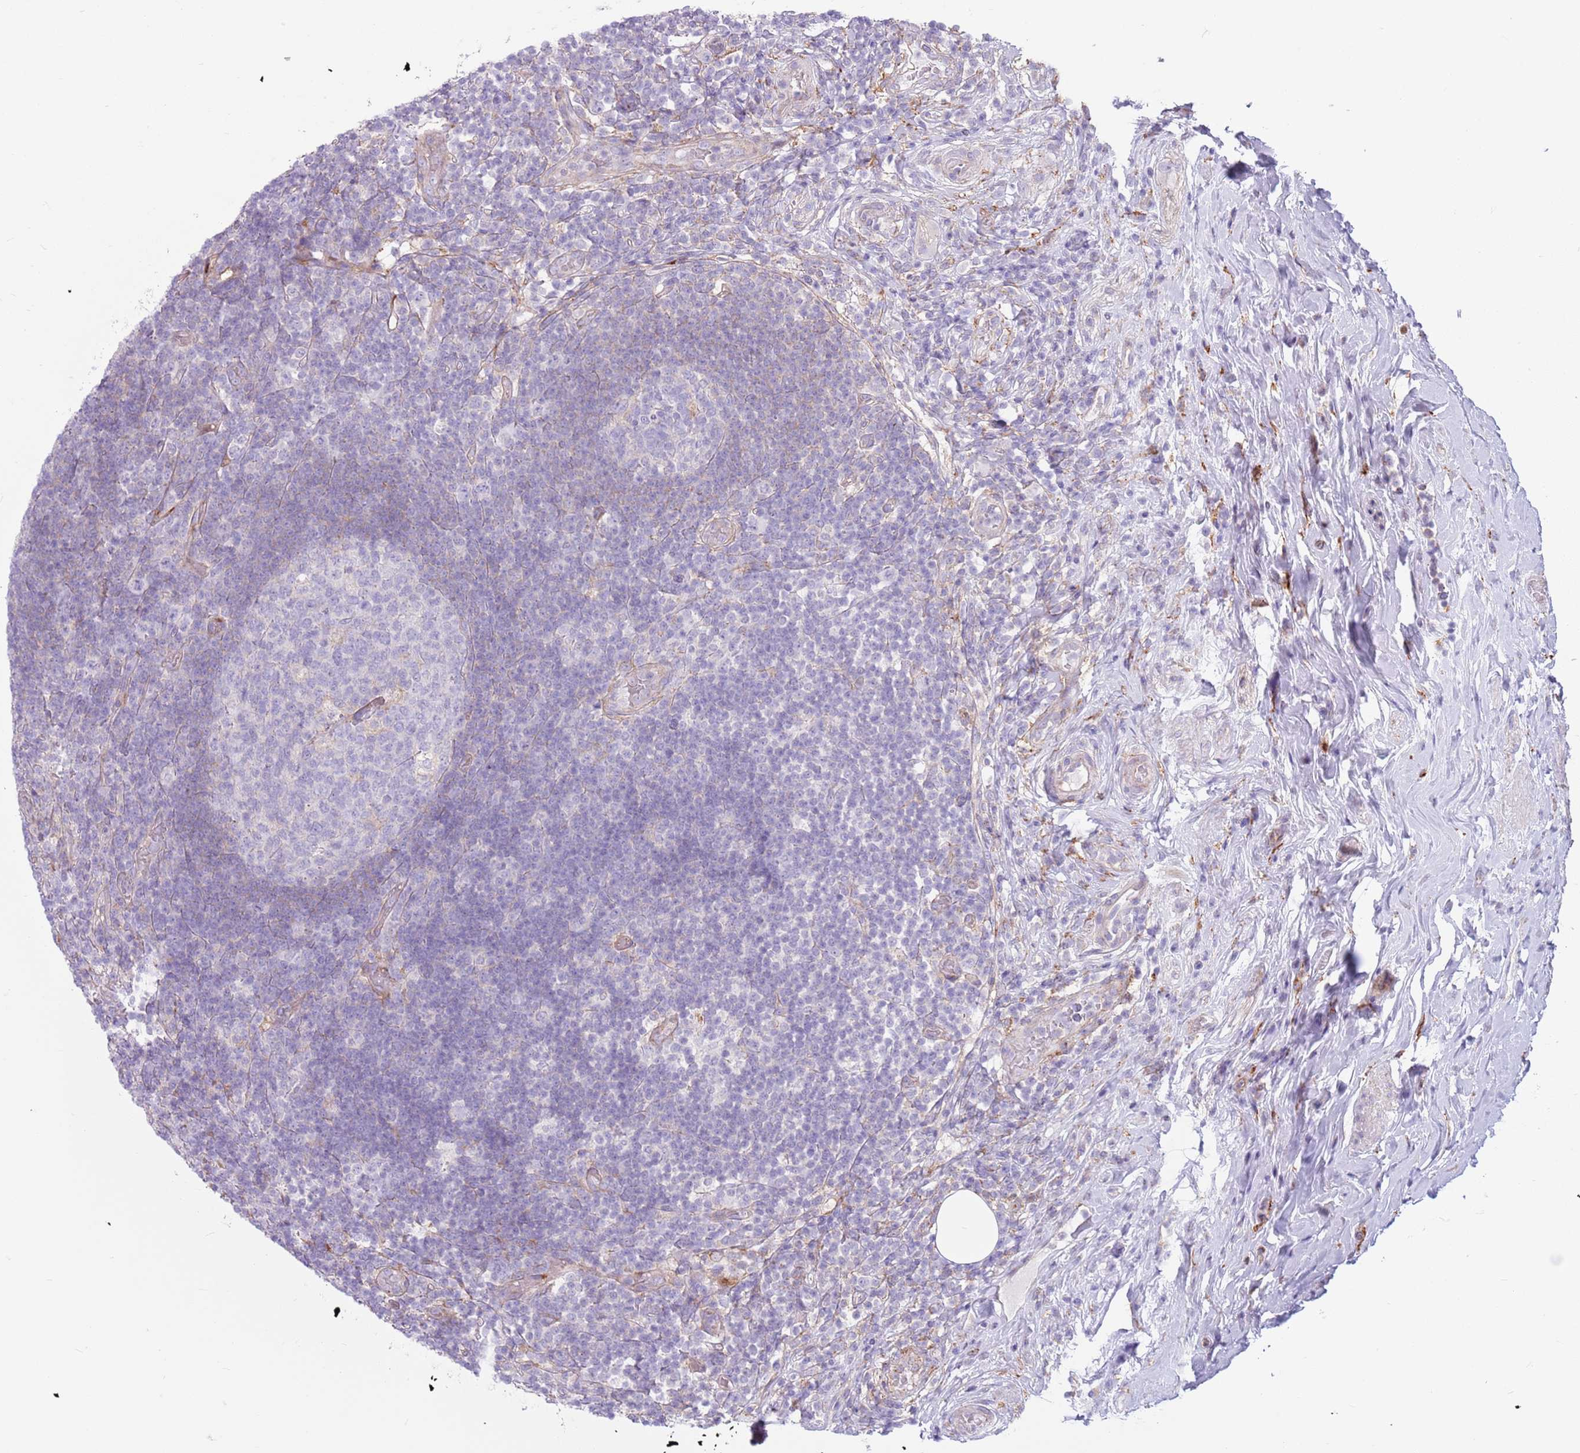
{"staining": {"intensity": "weak", "quantity": "25%-75%", "location": "cytoplasmic/membranous"}, "tissue": "appendix", "cell_type": "Glandular cells", "image_type": "normal", "snomed": [{"axis": "morphology", "description": "Normal tissue, NOS"}, {"axis": "topography", "description": "Appendix"}], "caption": "Protein staining of benign appendix displays weak cytoplasmic/membranous staining in approximately 25%-75% of glandular cells.", "gene": "SNX6", "patient": {"sex": "female", "age": 43}}